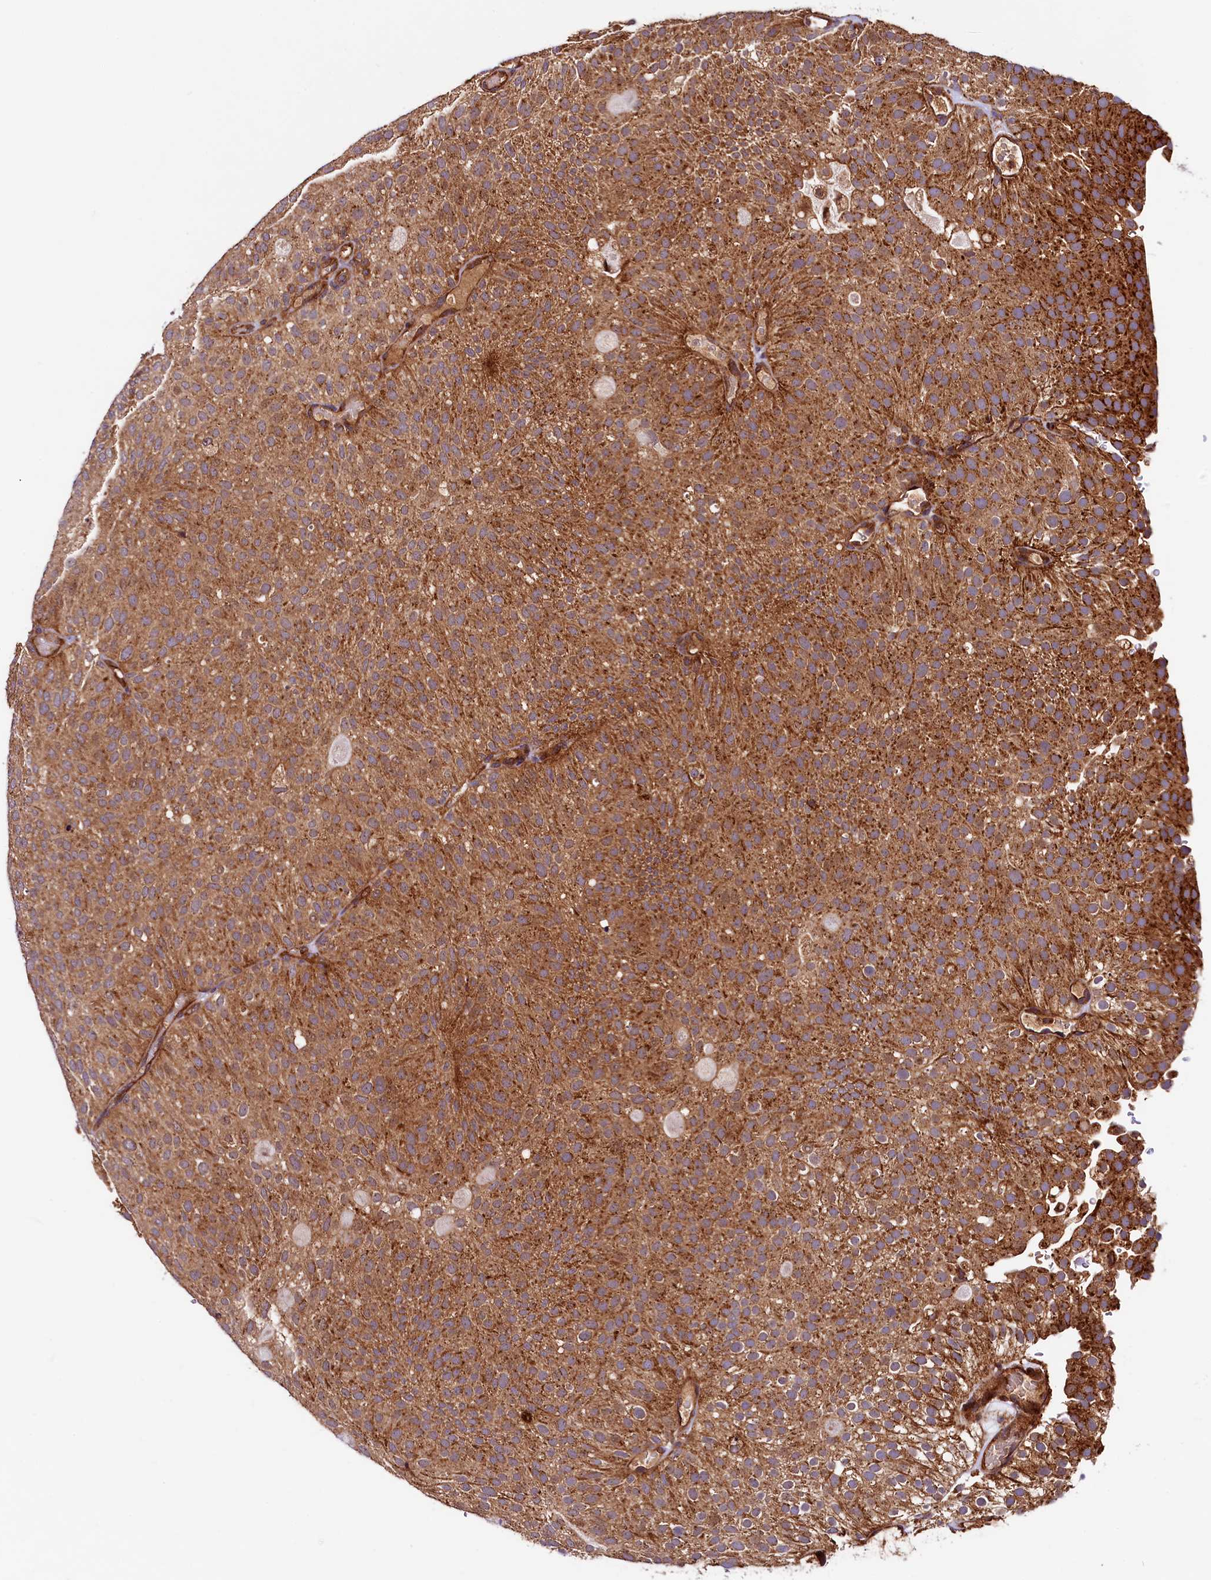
{"staining": {"intensity": "strong", "quantity": ">75%", "location": "cytoplasmic/membranous"}, "tissue": "urothelial cancer", "cell_type": "Tumor cells", "image_type": "cancer", "snomed": [{"axis": "morphology", "description": "Urothelial carcinoma, Low grade"}, {"axis": "topography", "description": "Urinary bladder"}], "caption": "This is an image of immunohistochemistry staining of urothelial carcinoma (low-grade), which shows strong positivity in the cytoplasmic/membranous of tumor cells.", "gene": "VPS35", "patient": {"sex": "male", "age": 78}}